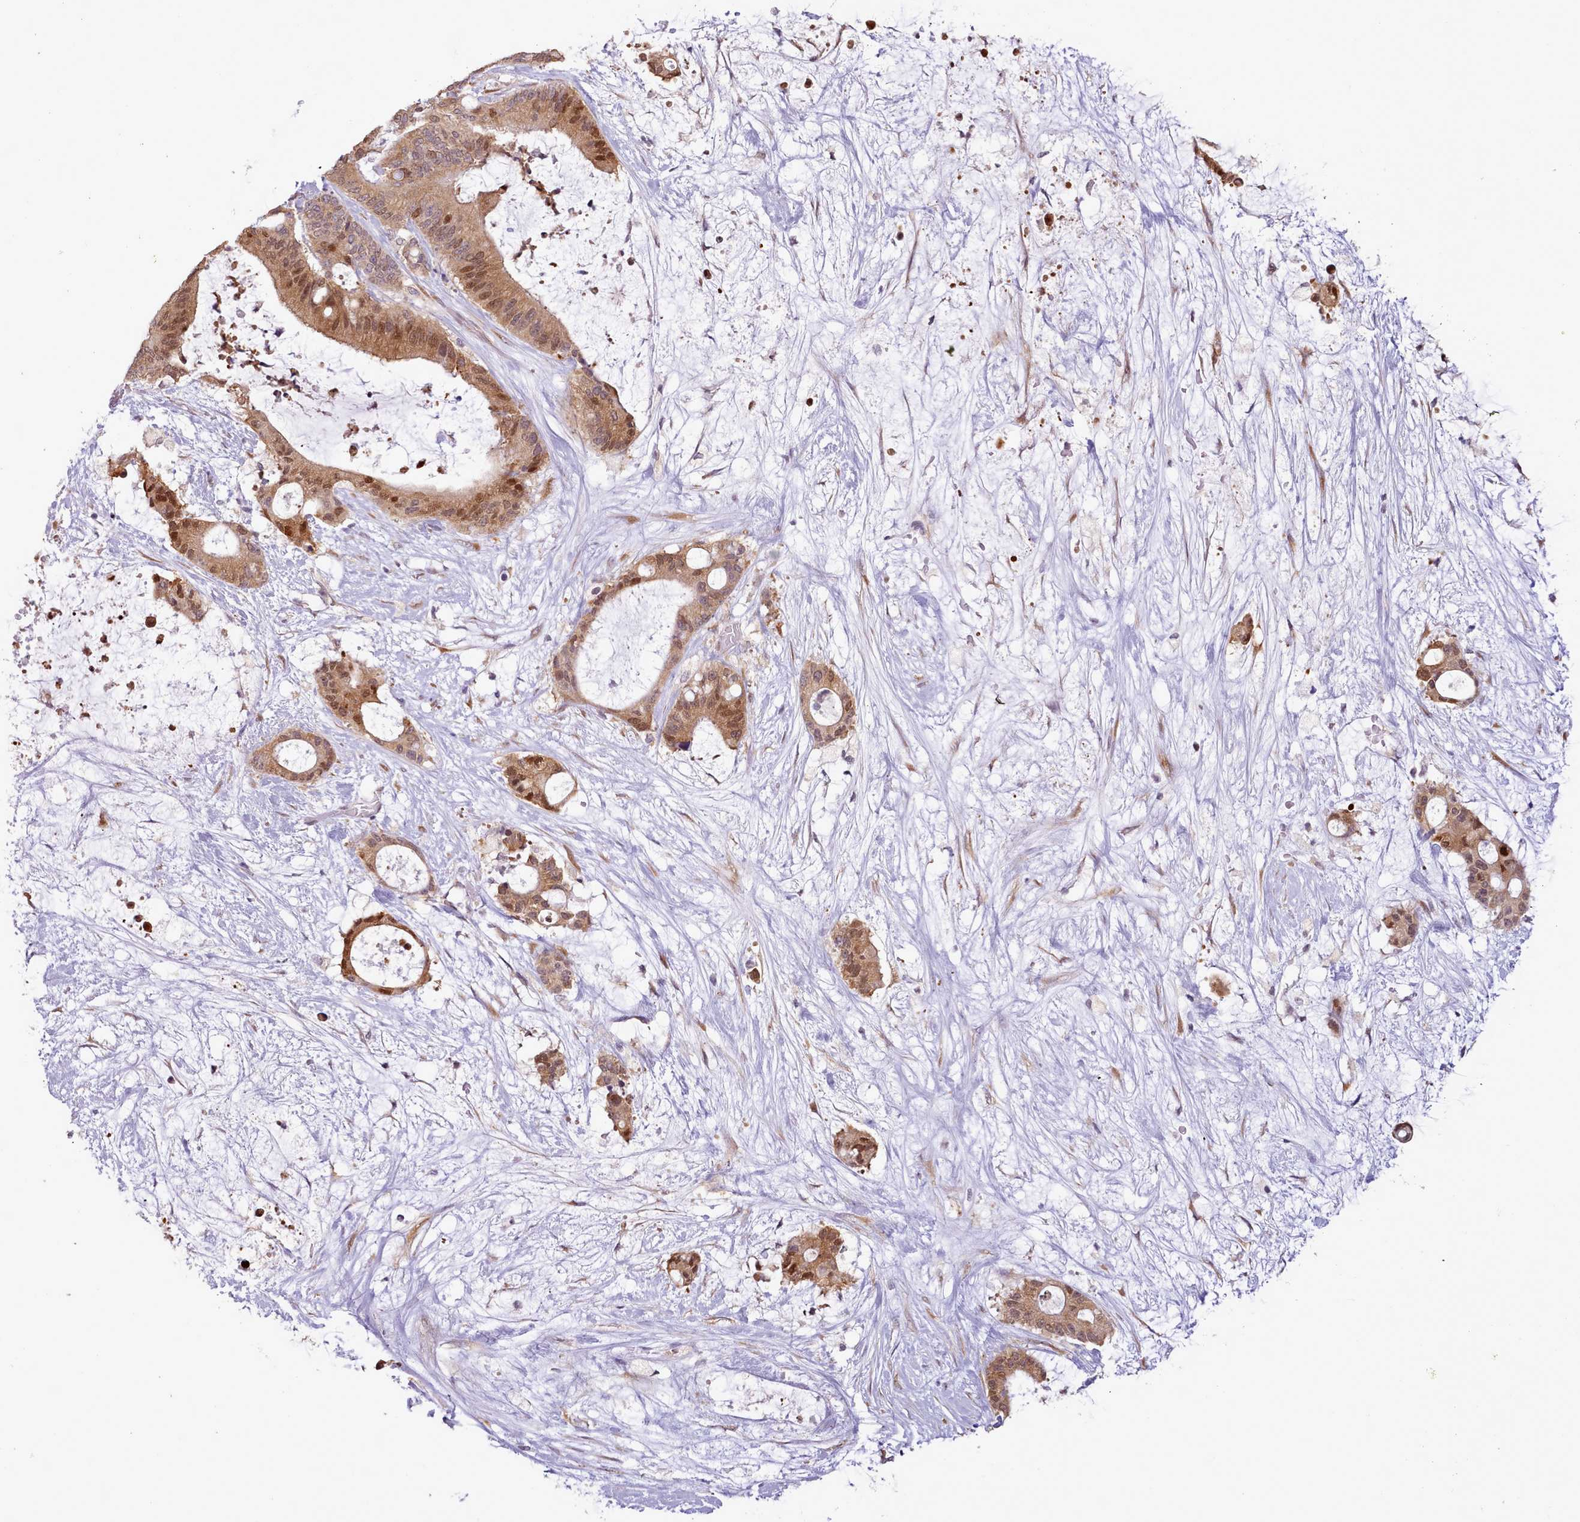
{"staining": {"intensity": "moderate", "quantity": ">75%", "location": "cytoplasmic/membranous,nuclear"}, "tissue": "liver cancer", "cell_type": "Tumor cells", "image_type": "cancer", "snomed": [{"axis": "morphology", "description": "Normal tissue, NOS"}, {"axis": "morphology", "description": "Cholangiocarcinoma"}, {"axis": "topography", "description": "Liver"}, {"axis": "topography", "description": "Peripheral nerve tissue"}], "caption": "Immunohistochemical staining of human liver cancer (cholangiocarcinoma) demonstrates medium levels of moderate cytoplasmic/membranous and nuclear protein positivity in about >75% of tumor cells.", "gene": "SEC61B", "patient": {"sex": "female", "age": 73}}